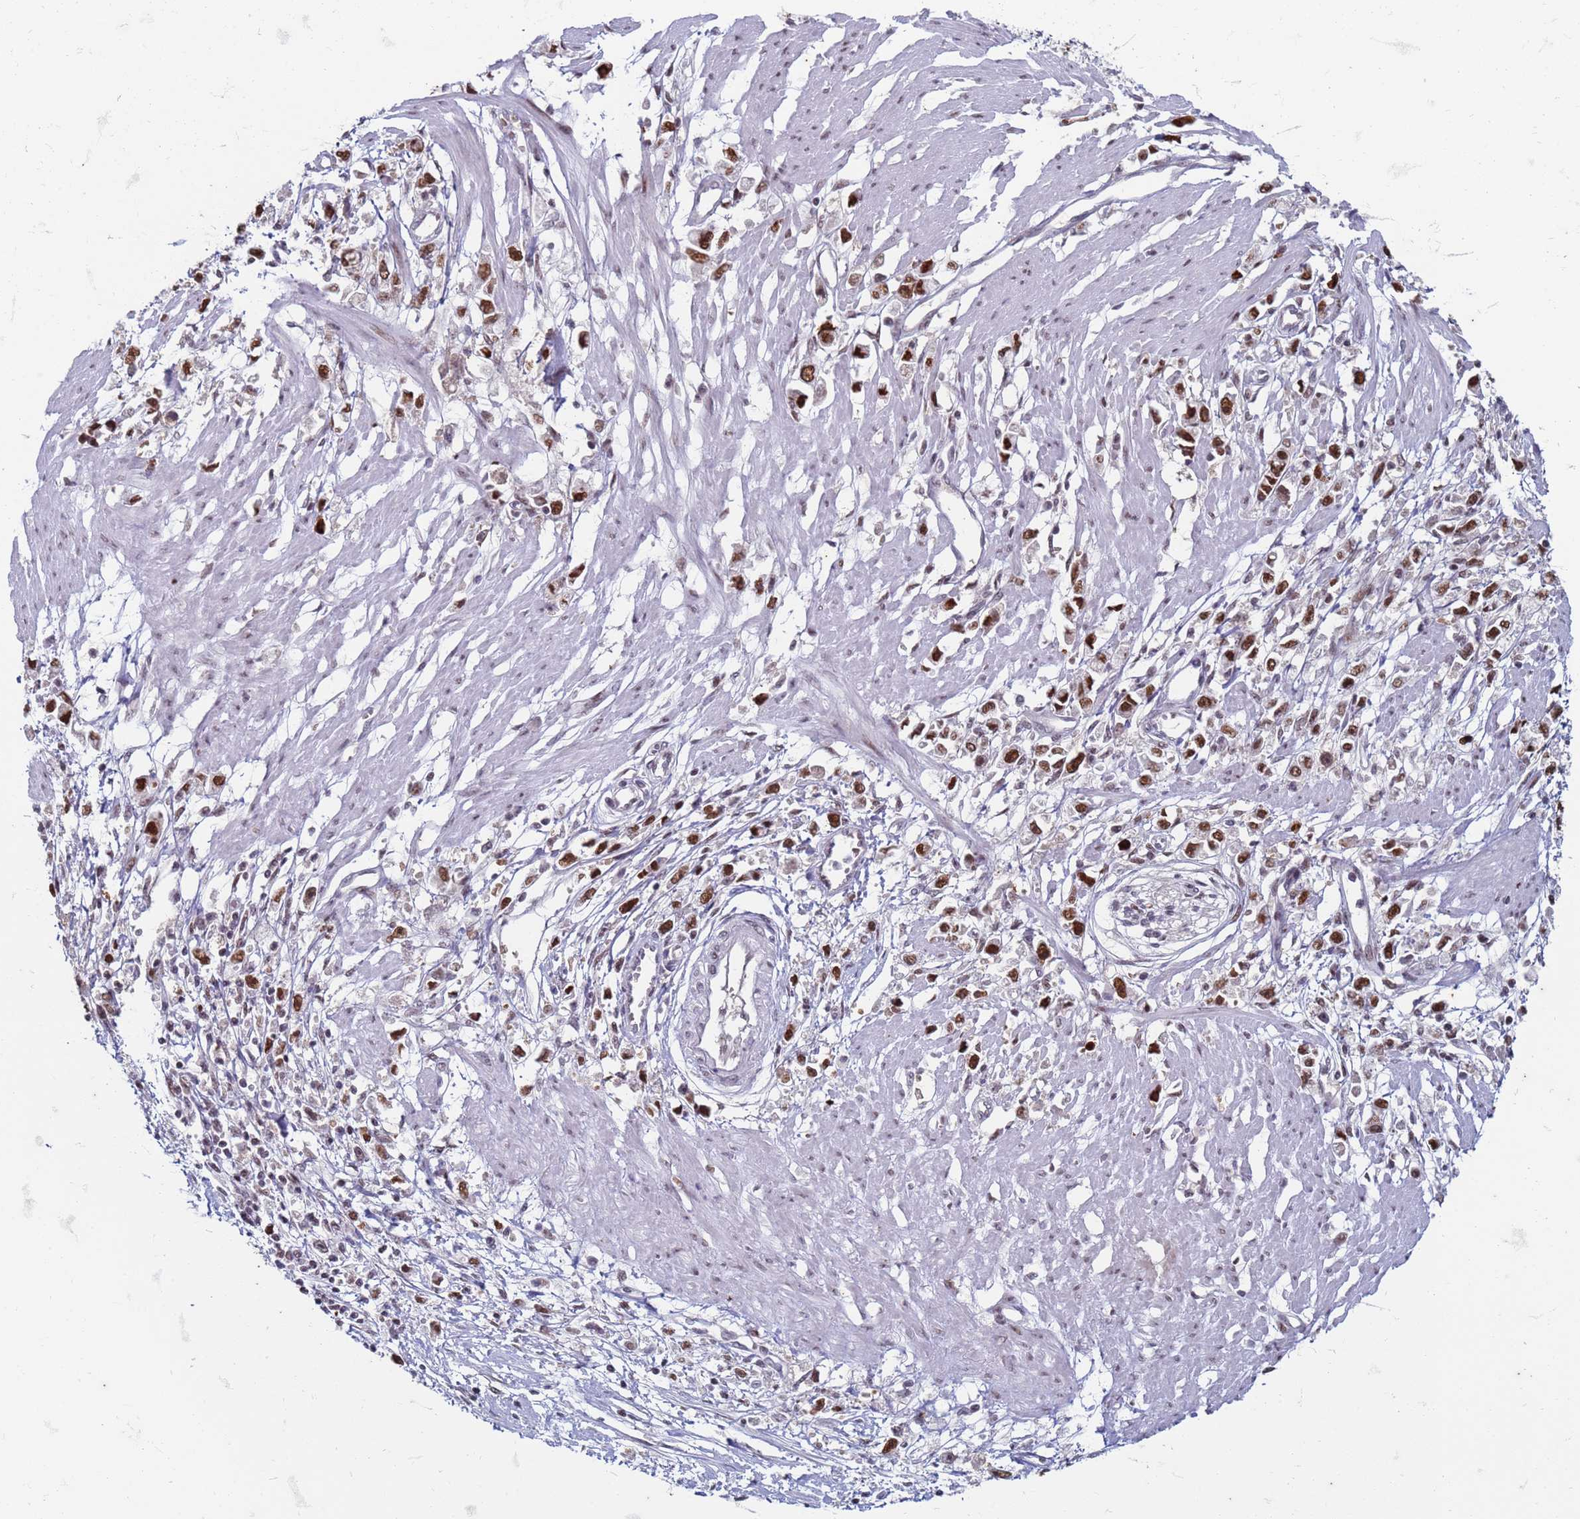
{"staining": {"intensity": "strong", "quantity": ">75%", "location": "nuclear"}, "tissue": "stomach cancer", "cell_type": "Tumor cells", "image_type": "cancer", "snomed": [{"axis": "morphology", "description": "Adenocarcinoma, NOS"}, {"axis": "topography", "description": "Stomach"}], "caption": "A brown stain labels strong nuclear positivity of a protein in human adenocarcinoma (stomach) tumor cells.", "gene": "TRMT6", "patient": {"sex": "female", "age": 59}}